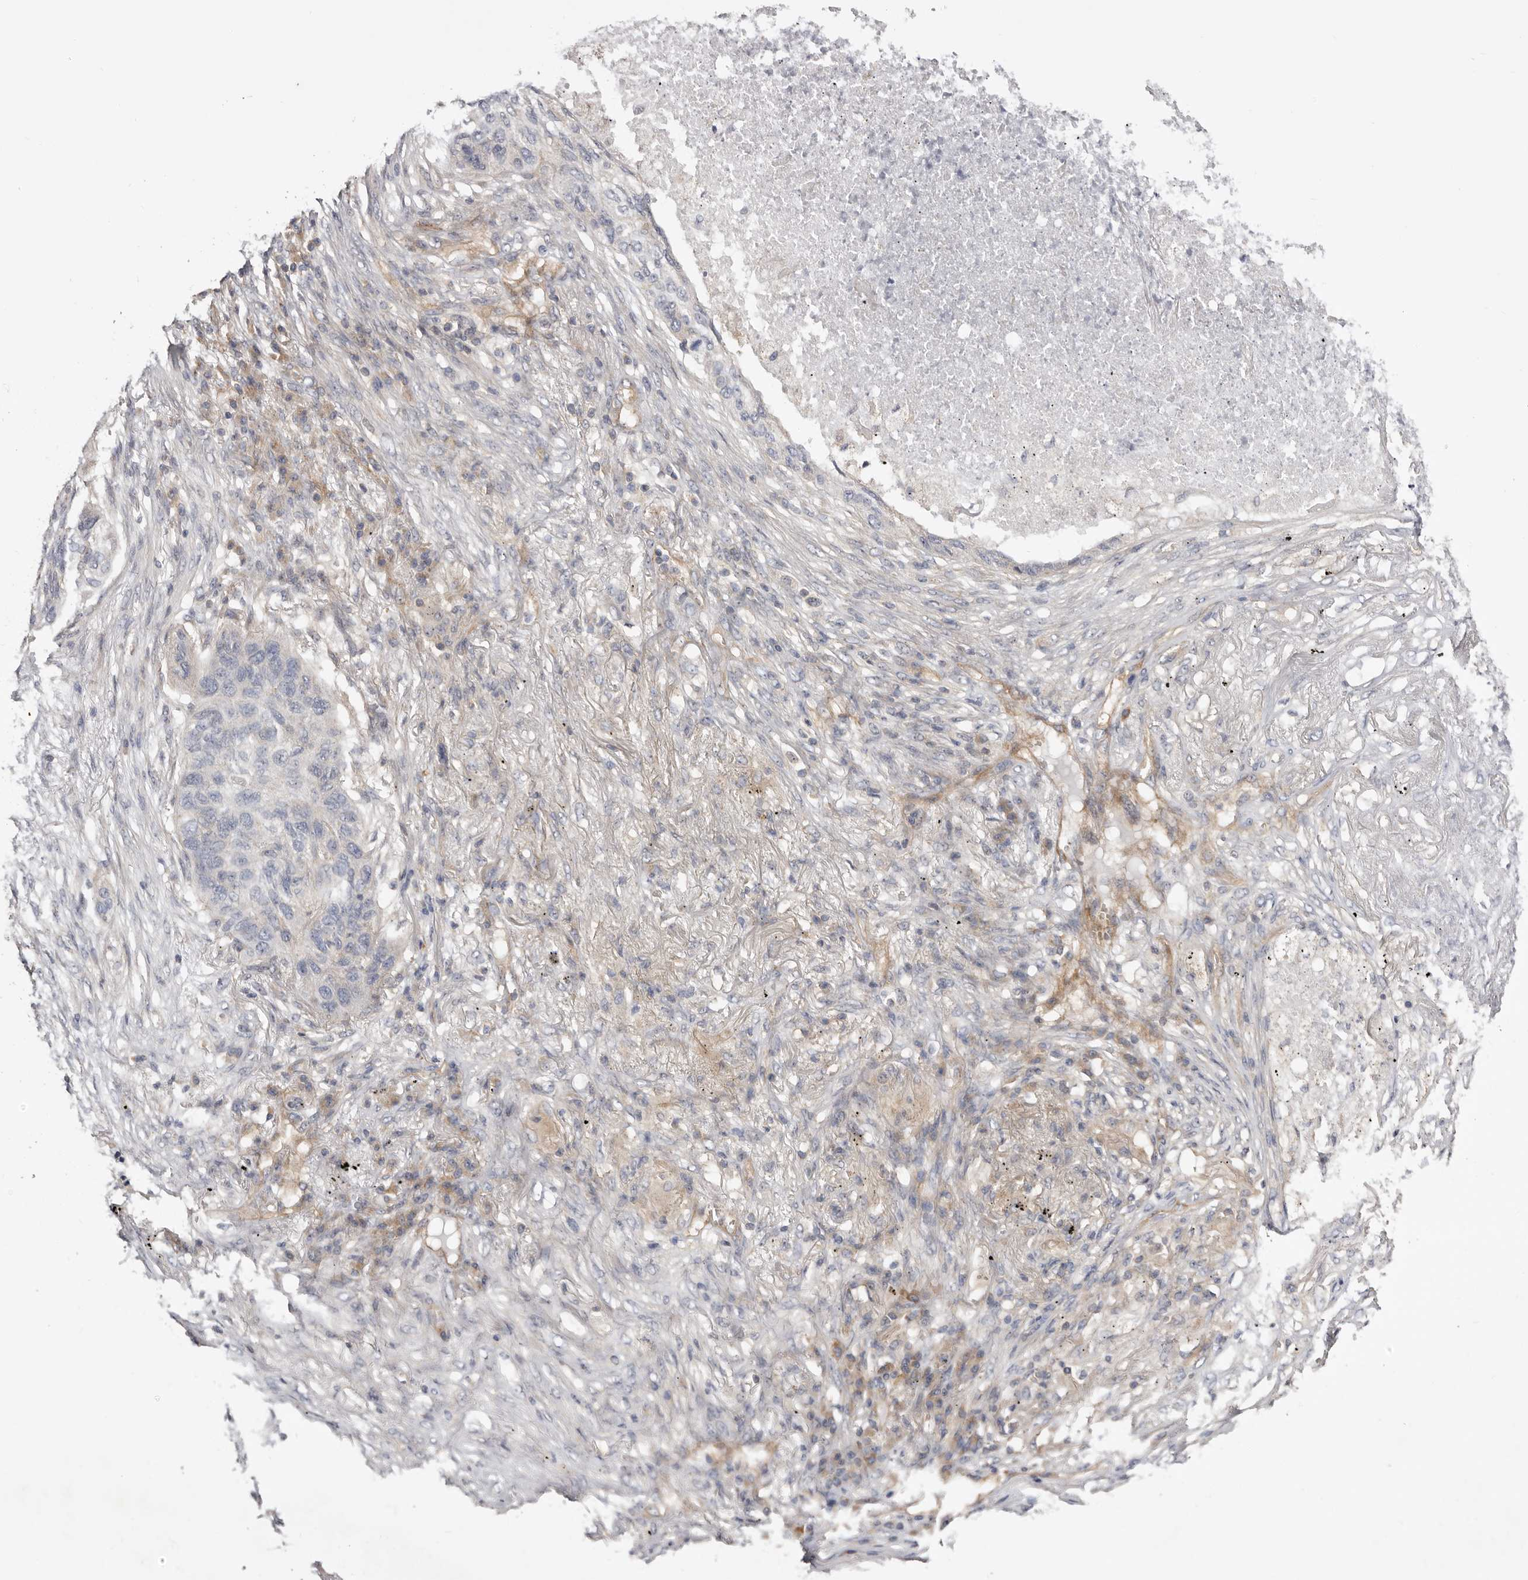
{"staining": {"intensity": "negative", "quantity": "none", "location": "none"}, "tissue": "lung cancer", "cell_type": "Tumor cells", "image_type": "cancer", "snomed": [{"axis": "morphology", "description": "Squamous cell carcinoma, NOS"}, {"axis": "topography", "description": "Lung"}], "caption": "This photomicrograph is of lung cancer stained with immunohistochemistry (IHC) to label a protein in brown with the nuclei are counter-stained blue. There is no positivity in tumor cells. (Brightfield microscopy of DAB (3,3'-diaminobenzidine) immunohistochemistry at high magnification).", "gene": "PANK4", "patient": {"sex": "female", "age": 63}}